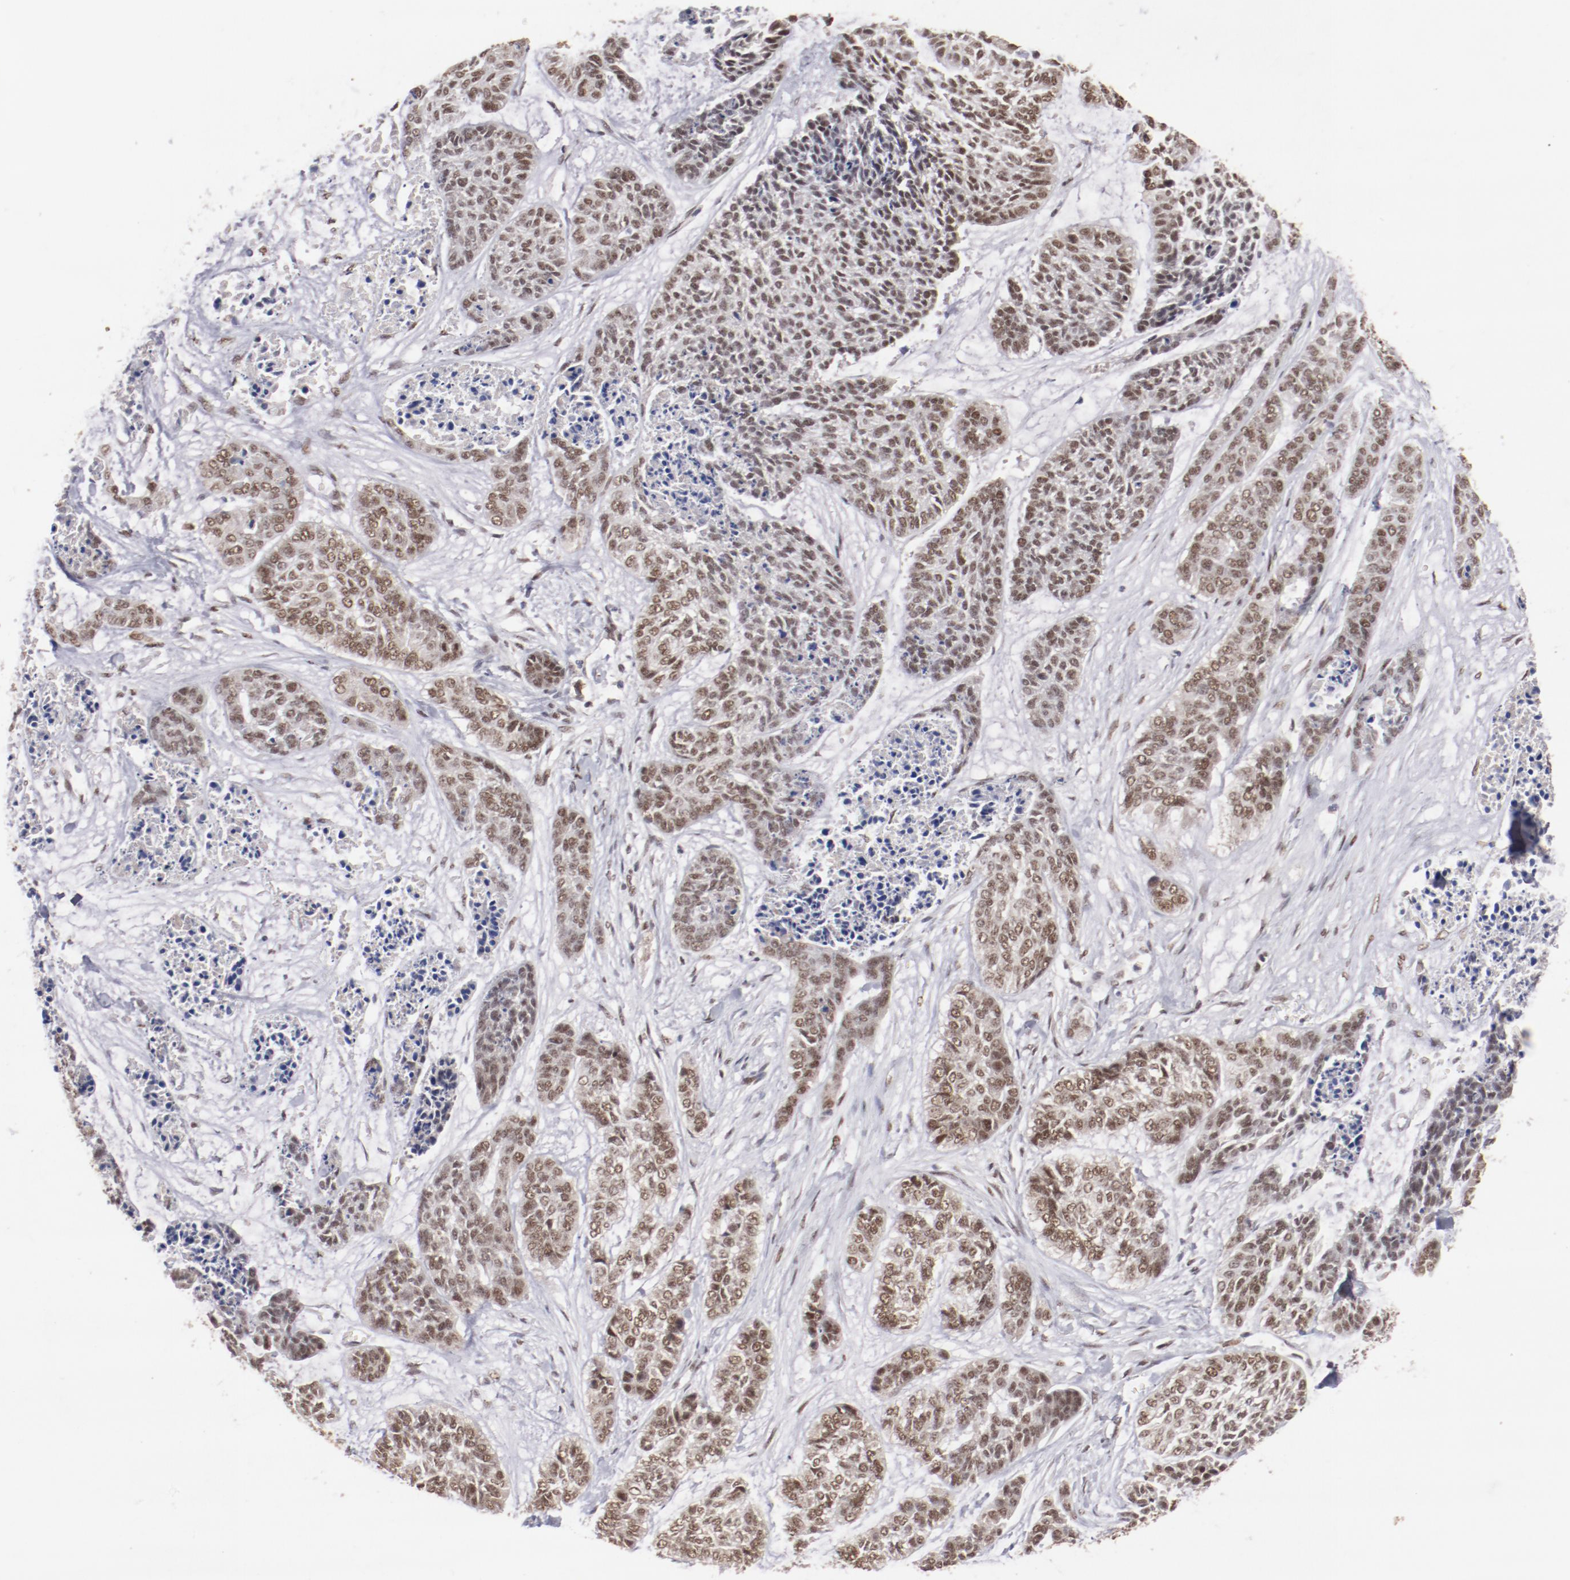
{"staining": {"intensity": "moderate", "quantity": ">75%", "location": "nuclear"}, "tissue": "skin cancer", "cell_type": "Tumor cells", "image_type": "cancer", "snomed": [{"axis": "morphology", "description": "Basal cell carcinoma"}, {"axis": "topography", "description": "Skin"}], "caption": "About >75% of tumor cells in human skin basal cell carcinoma exhibit moderate nuclear protein positivity as visualized by brown immunohistochemical staining.", "gene": "CLOCK", "patient": {"sex": "female", "age": 64}}